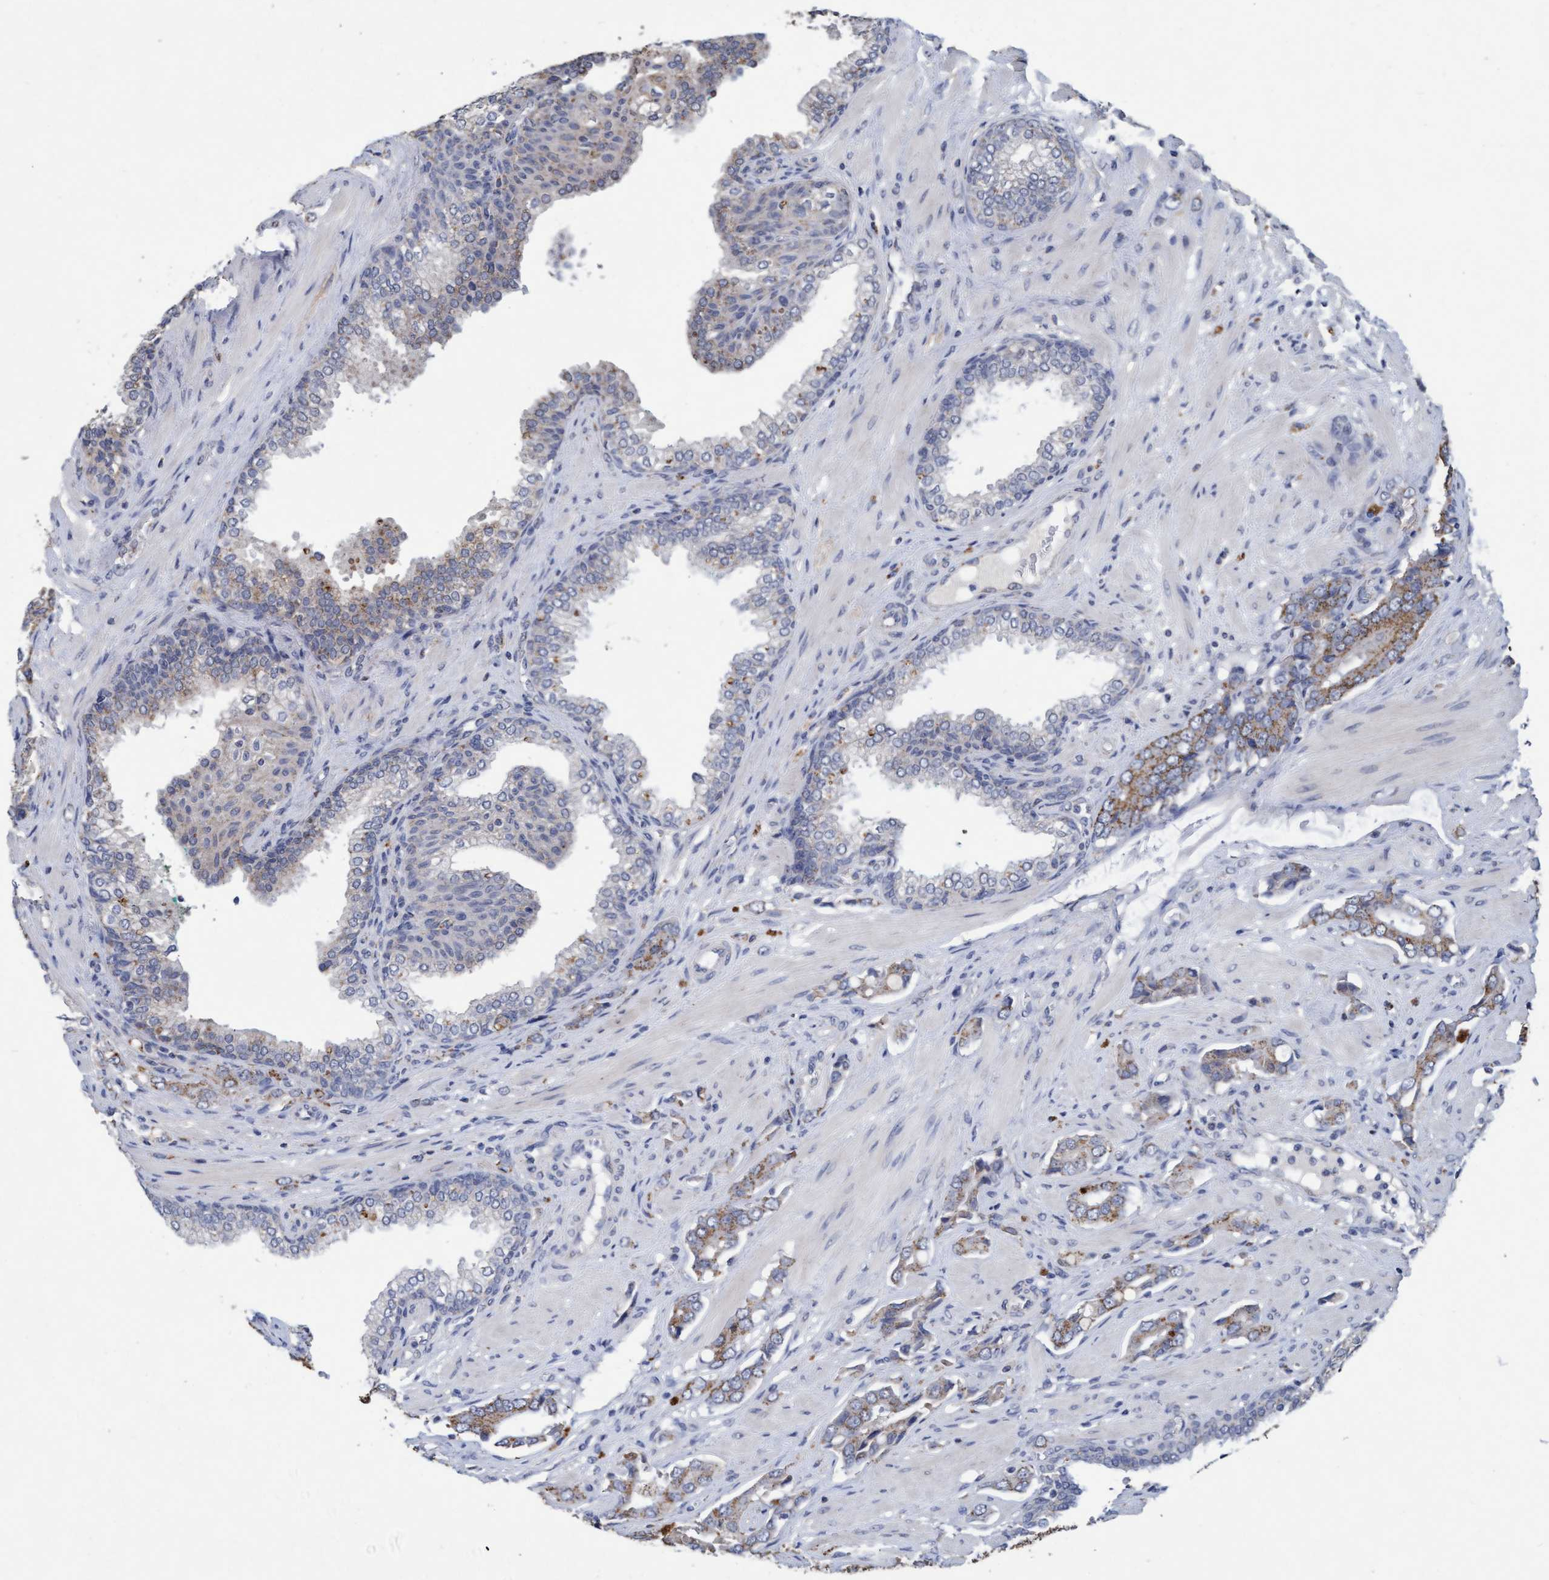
{"staining": {"intensity": "moderate", "quantity": "<25%", "location": "cytoplasmic/membranous"}, "tissue": "prostate cancer", "cell_type": "Tumor cells", "image_type": "cancer", "snomed": [{"axis": "morphology", "description": "Adenocarcinoma, High grade"}, {"axis": "topography", "description": "Prostate"}], "caption": "Immunohistochemistry of human prostate high-grade adenocarcinoma reveals low levels of moderate cytoplasmic/membranous positivity in approximately <25% of tumor cells. (DAB = brown stain, brightfield microscopy at high magnification).", "gene": "VSIG8", "patient": {"sex": "male", "age": 52}}